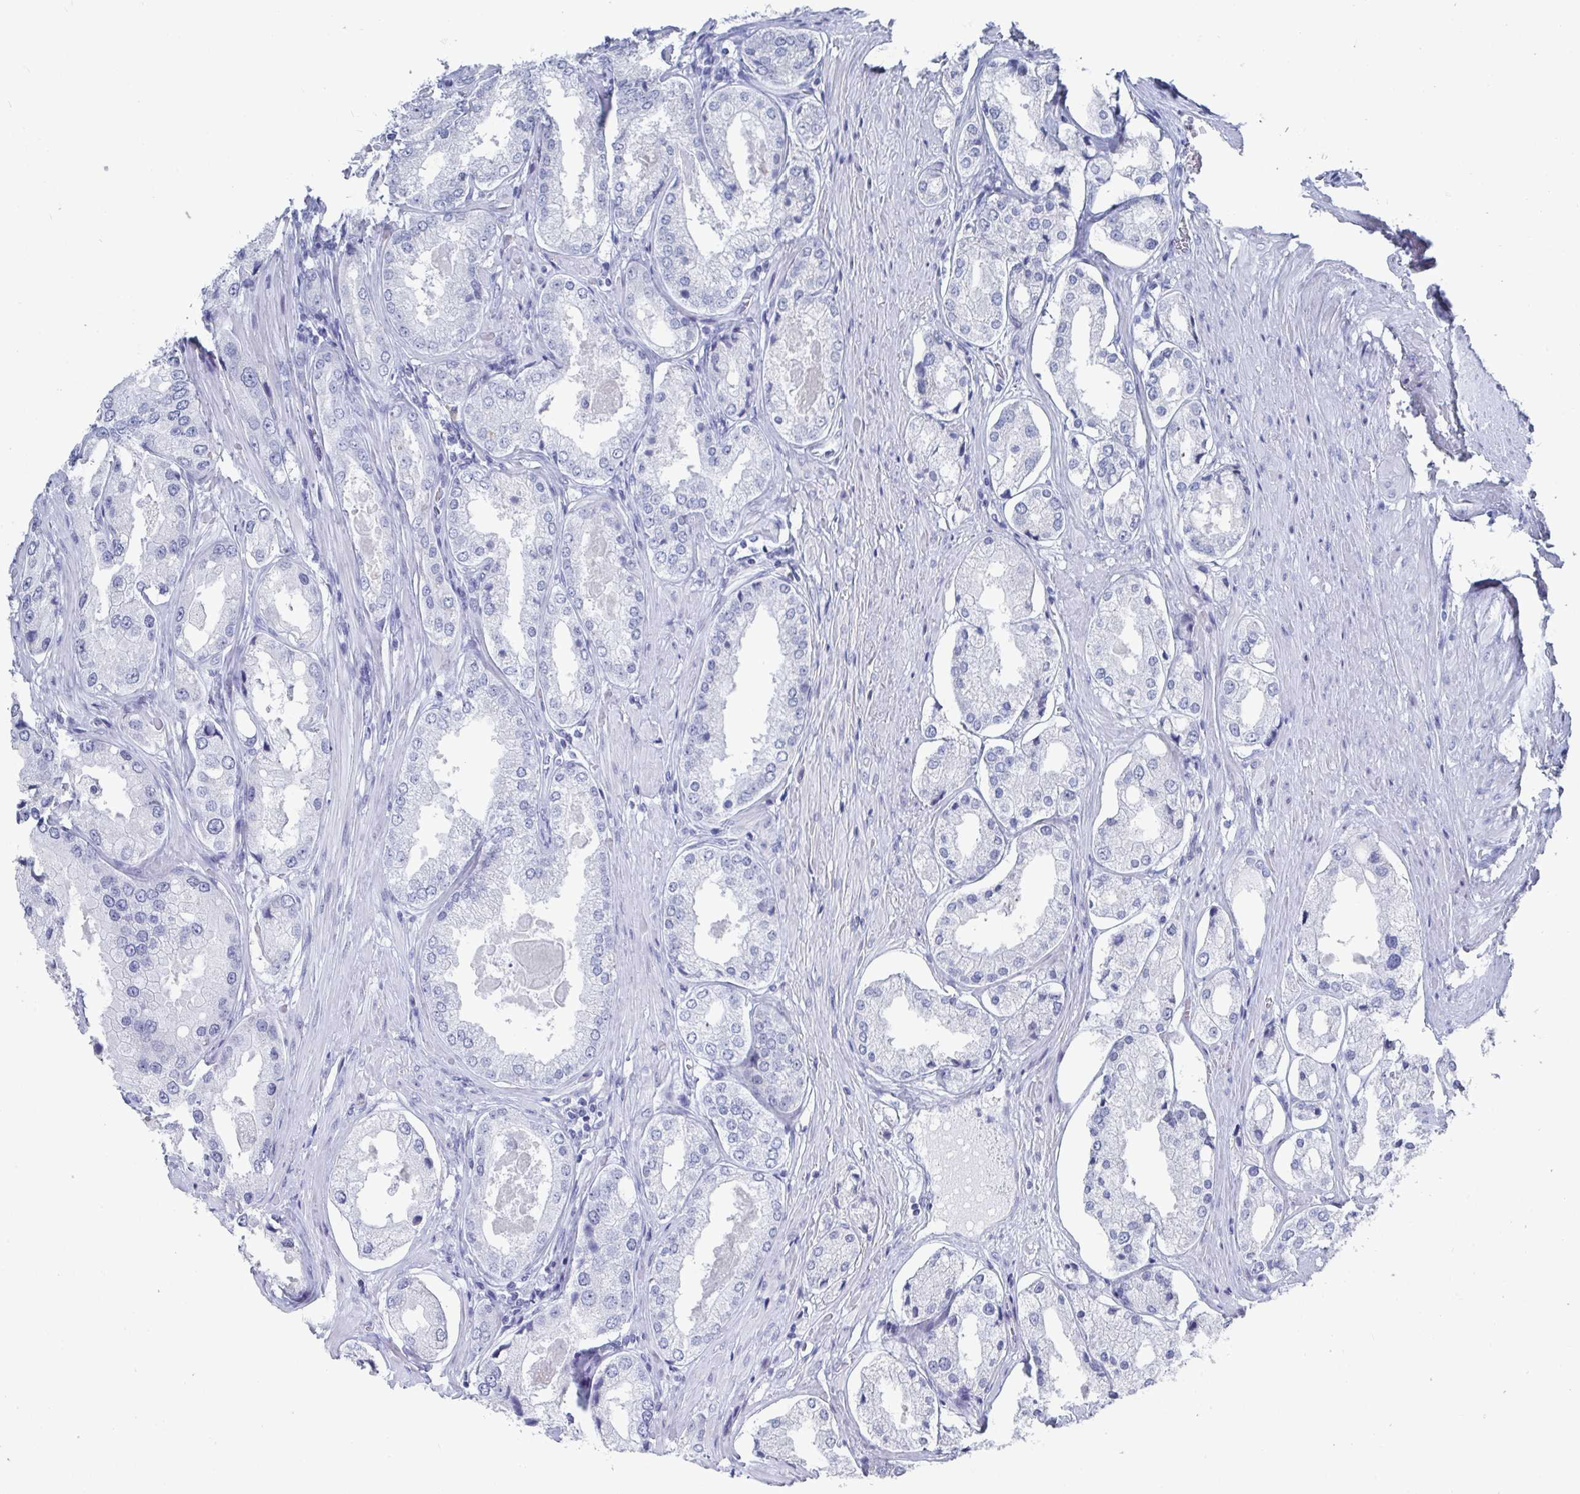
{"staining": {"intensity": "negative", "quantity": "none", "location": "none"}, "tissue": "prostate cancer", "cell_type": "Tumor cells", "image_type": "cancer", "snomed": [{"axis": "morphology", "description": "Adenocarcinoma, Low grade"}, {"axis": "topography", "description": "Prostate"}], "caption": "Immunohistochemical staining of prostate adenocarcinoma (low-grade) demonstrates no significant positivity in tumor cells.", "gene": "CAMKV", "patient": {"sex": "male", "age": 68}}